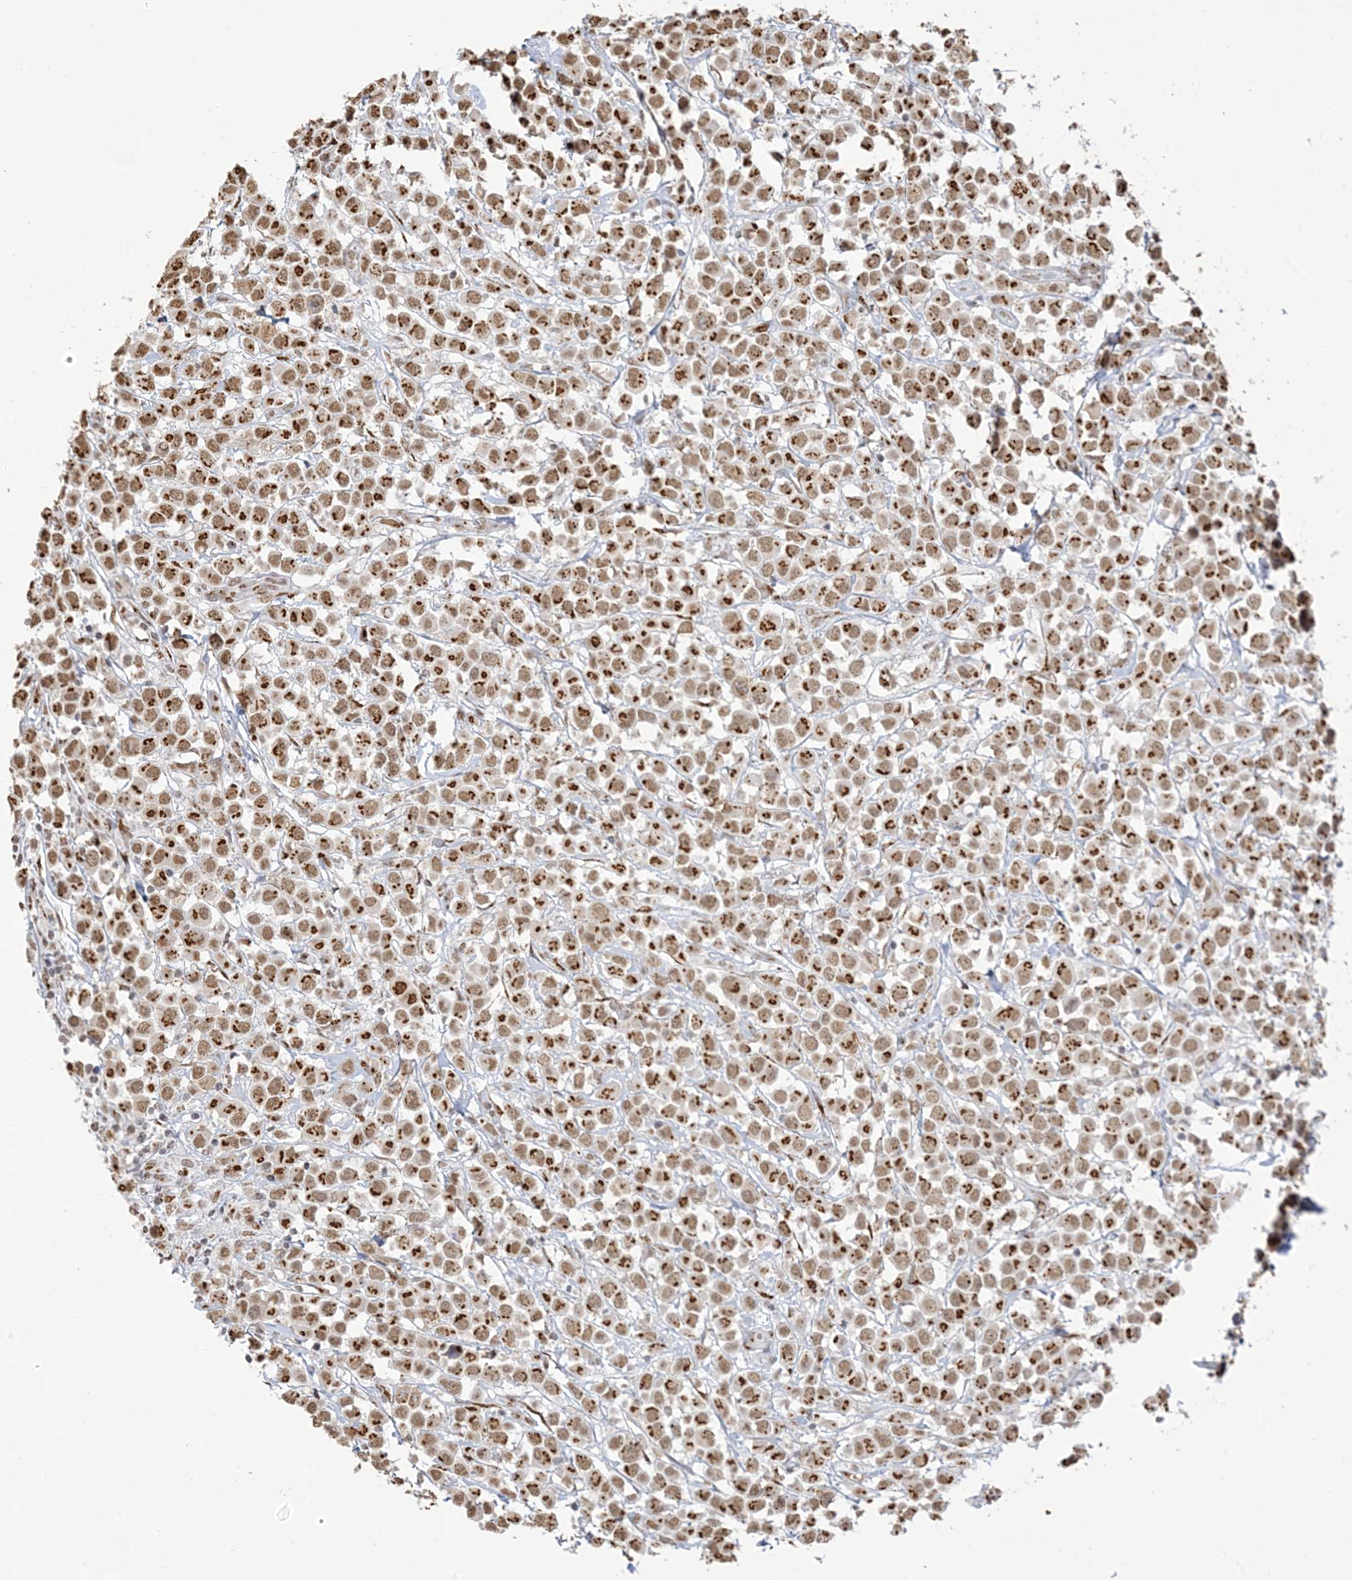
{"staining": {"intensity": "moderate", "quantity": ">75%", "location": "cytoplasmic/membranous,nuclear"}, "tissue": "breast cancer", "cell_type": "Tumor cells", "image_type": "cancer", "snomed": [{"axis": "morphology", "description": "Duct carcinoma"}, {"axis": "topography", "description": "Breast"}], "caption": "Human breast cancer stained with a brown dye reveals moderate cytoplasmic/membranous and nuclear positive expression in approximately >75% of tumor cells.", "gene": "GPR107", "patient": {"sex": "female", "age": 61}}